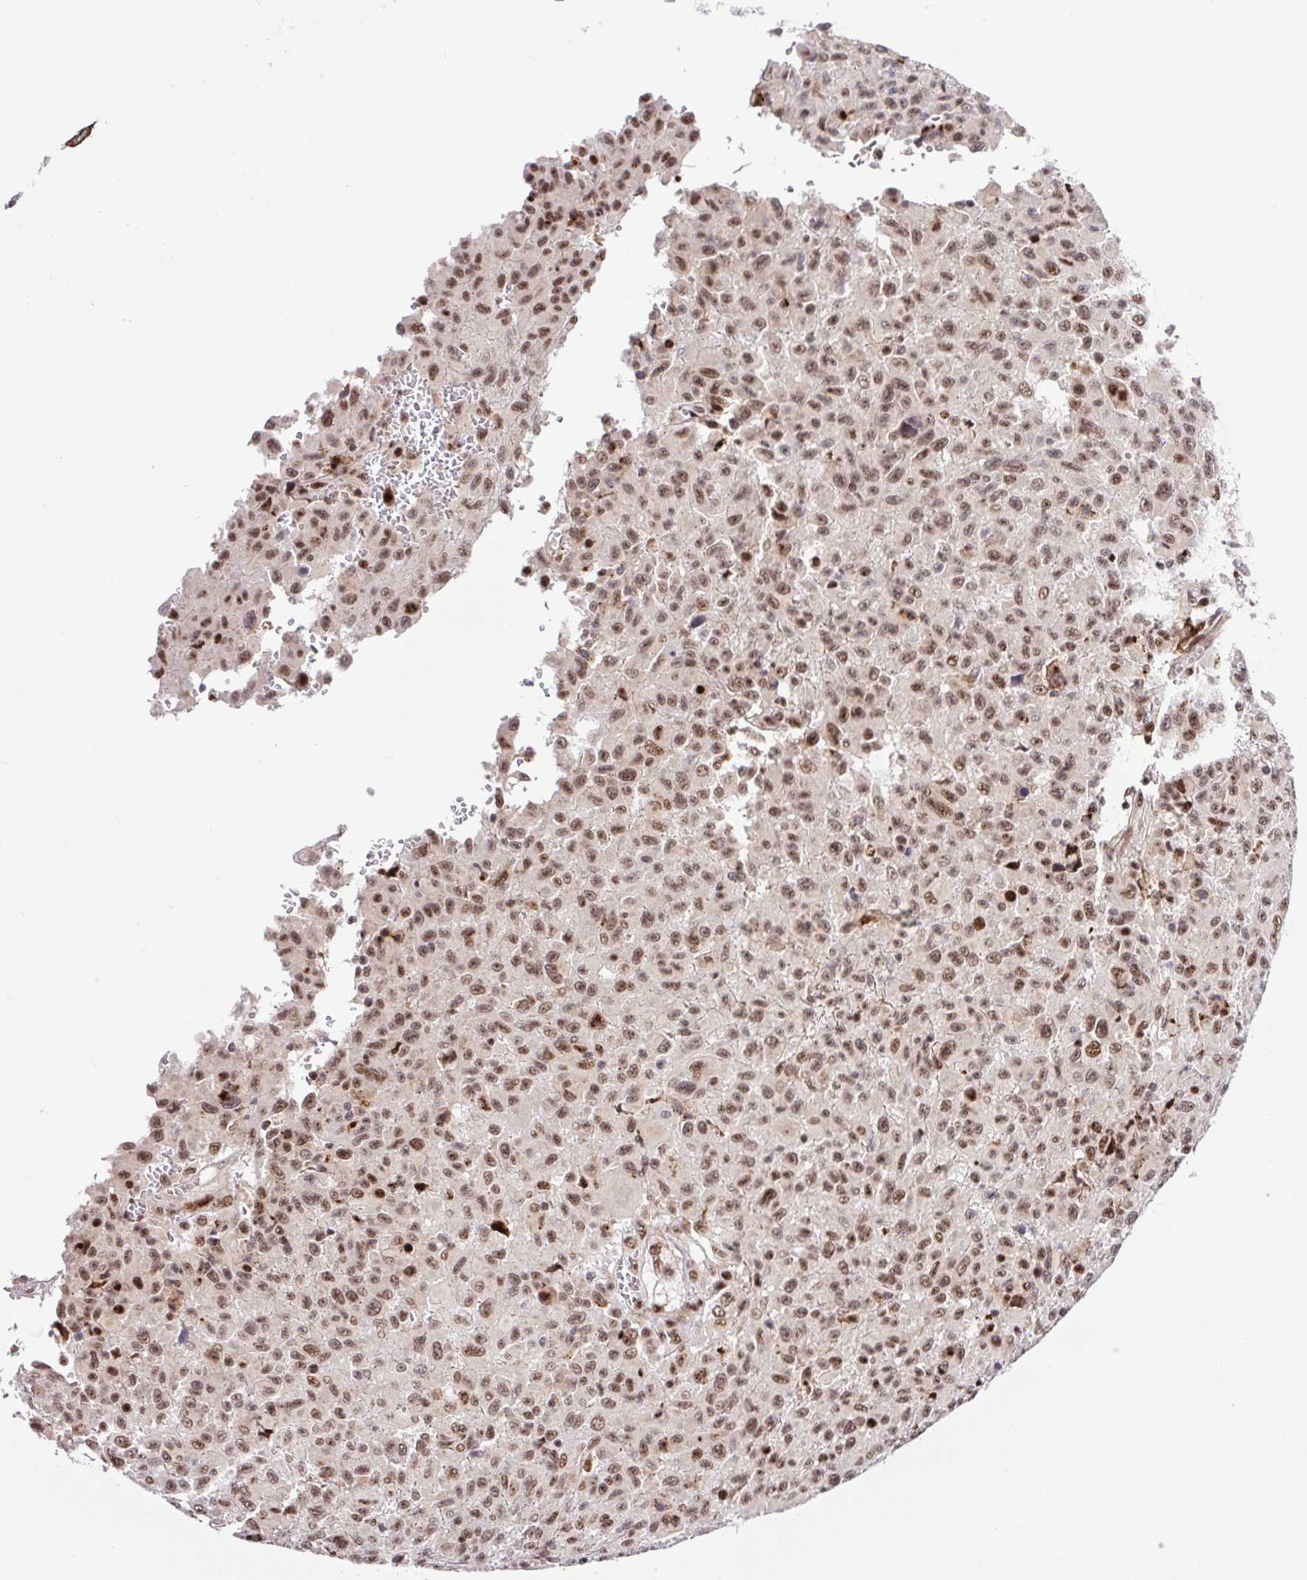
{"staining": {"intensity": "moderate", "quantity": ">75%", "location": "nuclear"}, "tissue": "melanoma", "cell_type": "Tumor cells", "image_type": "cancer", "snomed": [{"axis": "morphology", "description": "Malignant melanoma, NOS"}, {"axis": "topography", "description": "Skin"}], "caption": "Immunohistochemistry of malignant melanoma demonstrates medium levels of moderate nuclear positivity in approximately >75% of tumor cells.", "gene": "ERG", "patient": {"sex": "male", "age": 46}}